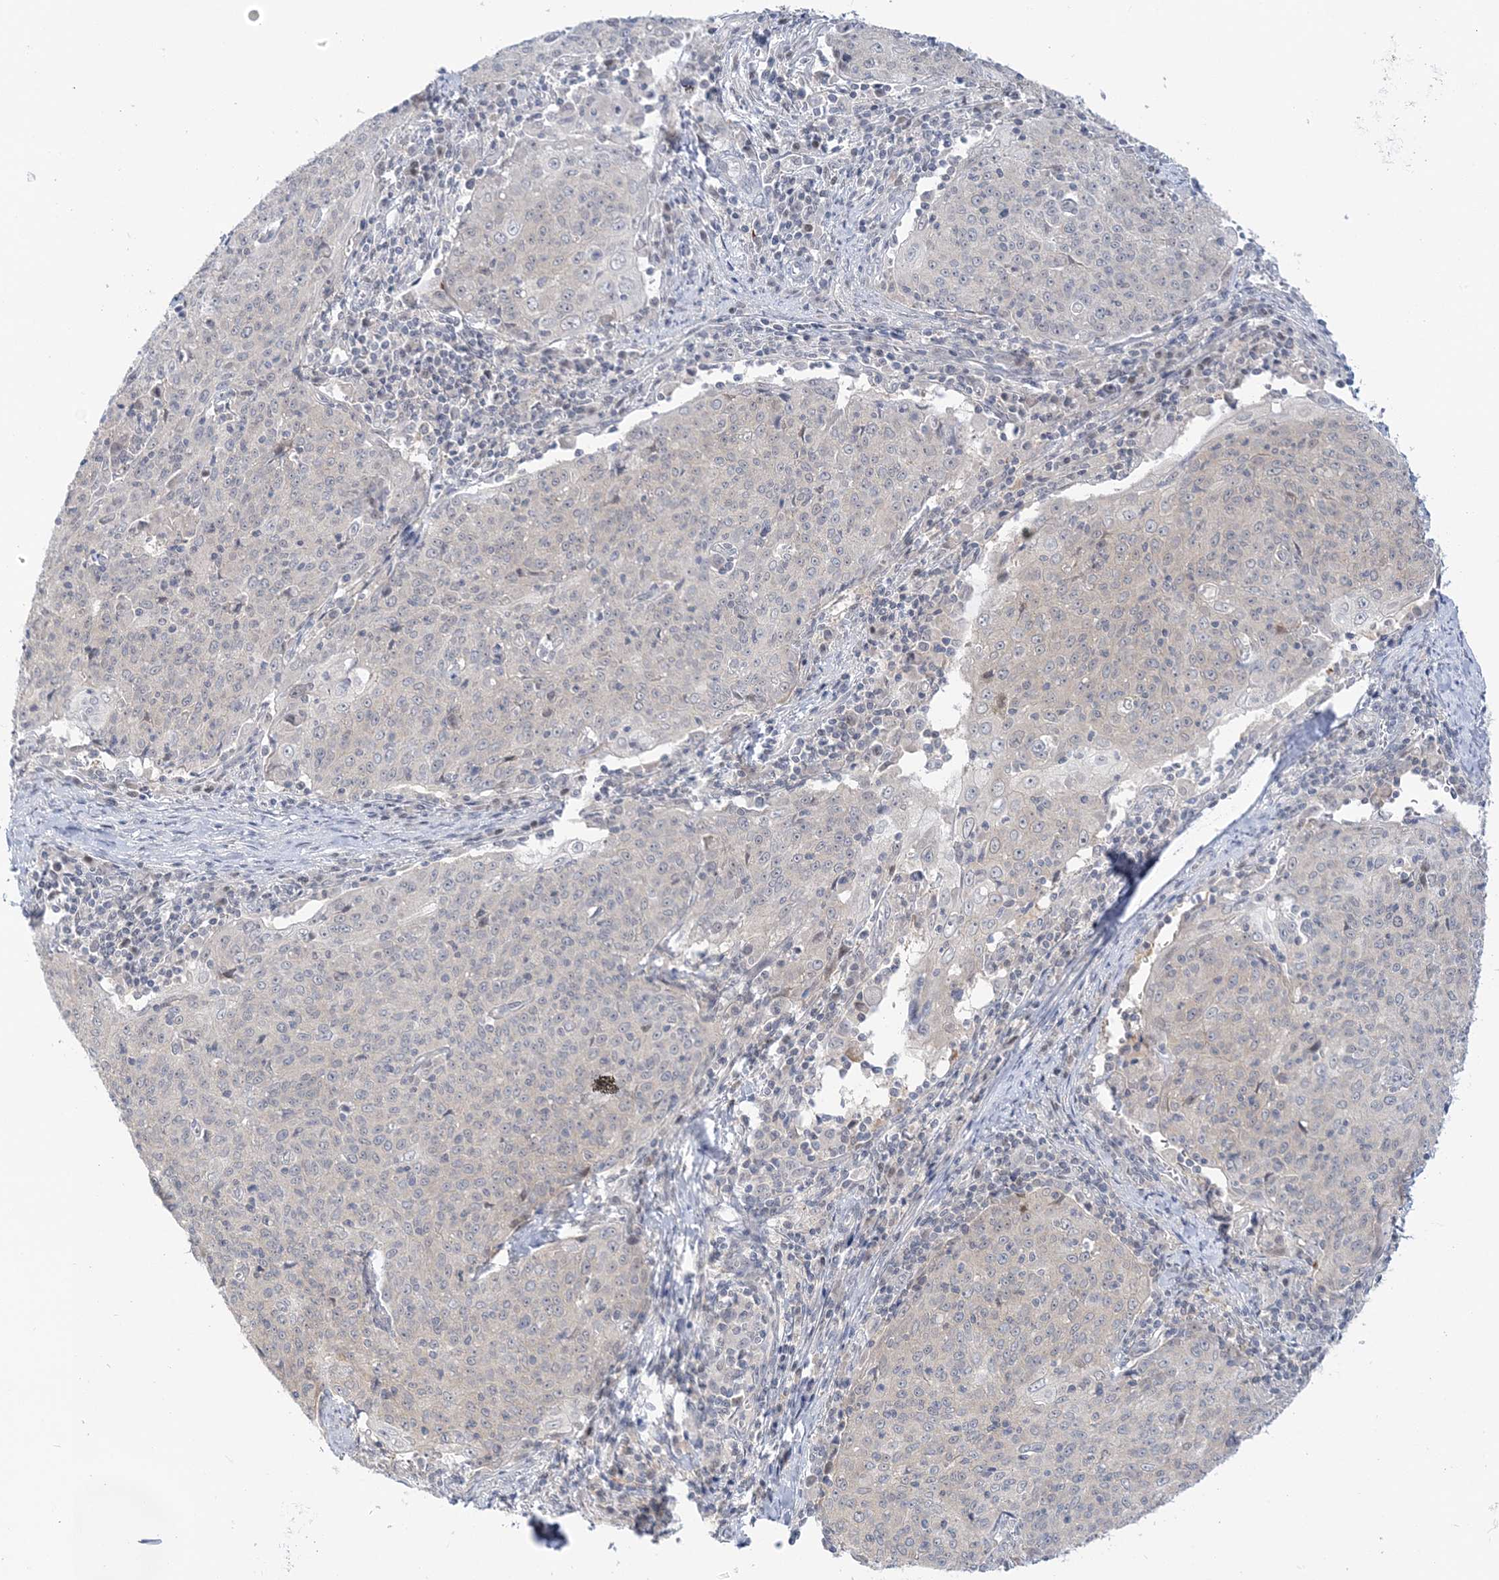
{"staining": {"intensity": "negative", "quantity": "none", "location": "none"}, "tissue": "cervical cancer", "cell_type": "Tumor cells", "image_type": "cancer", "snomed": [{"axis": "morphology", "description": "Squamous cell carcinoma, NOS"}, {"axis": "topography", "description": "Cervix"}], "caption": "Protein analysis of cervical squamous cell carcinoma exhibits no significant positivity in tumor cells. Brightfield microscopy of immunohistochemistry stained with DAB (brown) and hematoxylin (blue), captured at high magnification.", "gene": "THADA", "patient": {"sex": "female", "age": 48}}